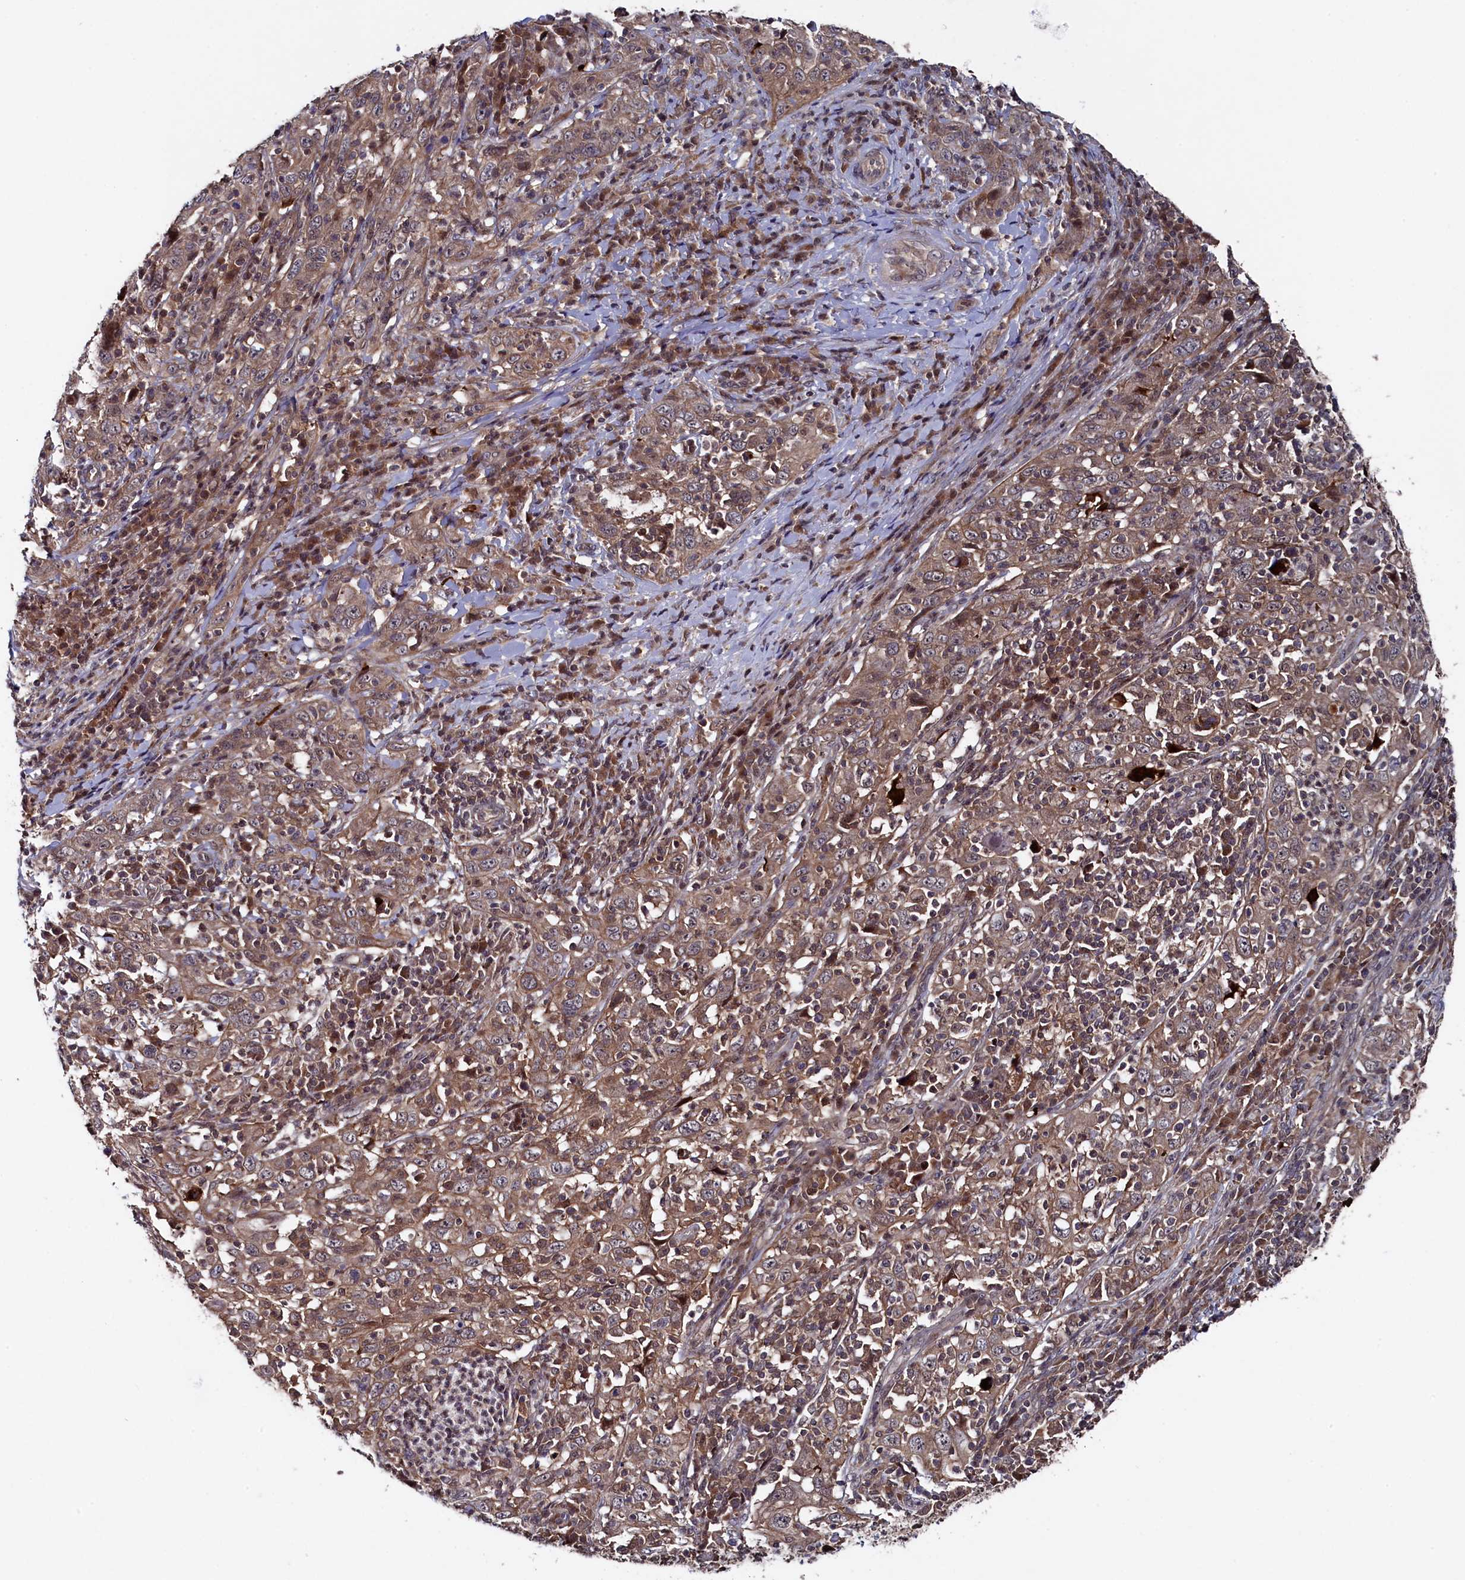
{"staining": {"intensity": "moderate", "quantity": ">75%", "location": "cytoplasmic/membranous"}, "tissue": "cervical cancer", "cell_type": "Tumor cells", "image_type": "cancer", "snomed": [{"axis": "morphology", "description": "Squamous cell carcinoma, NOS"}, {"axis": "topography", "description": "Cervix"}], "caption": "This image reveals immunohistochemistry (IHC) staining of squamous cell carcinoma (cervical), with medium moderate cytoplasmic/membranous expression in about >75% of tumor cells.", "gene": "TMC5", "patient": {"sex": "female", "age": 46}}